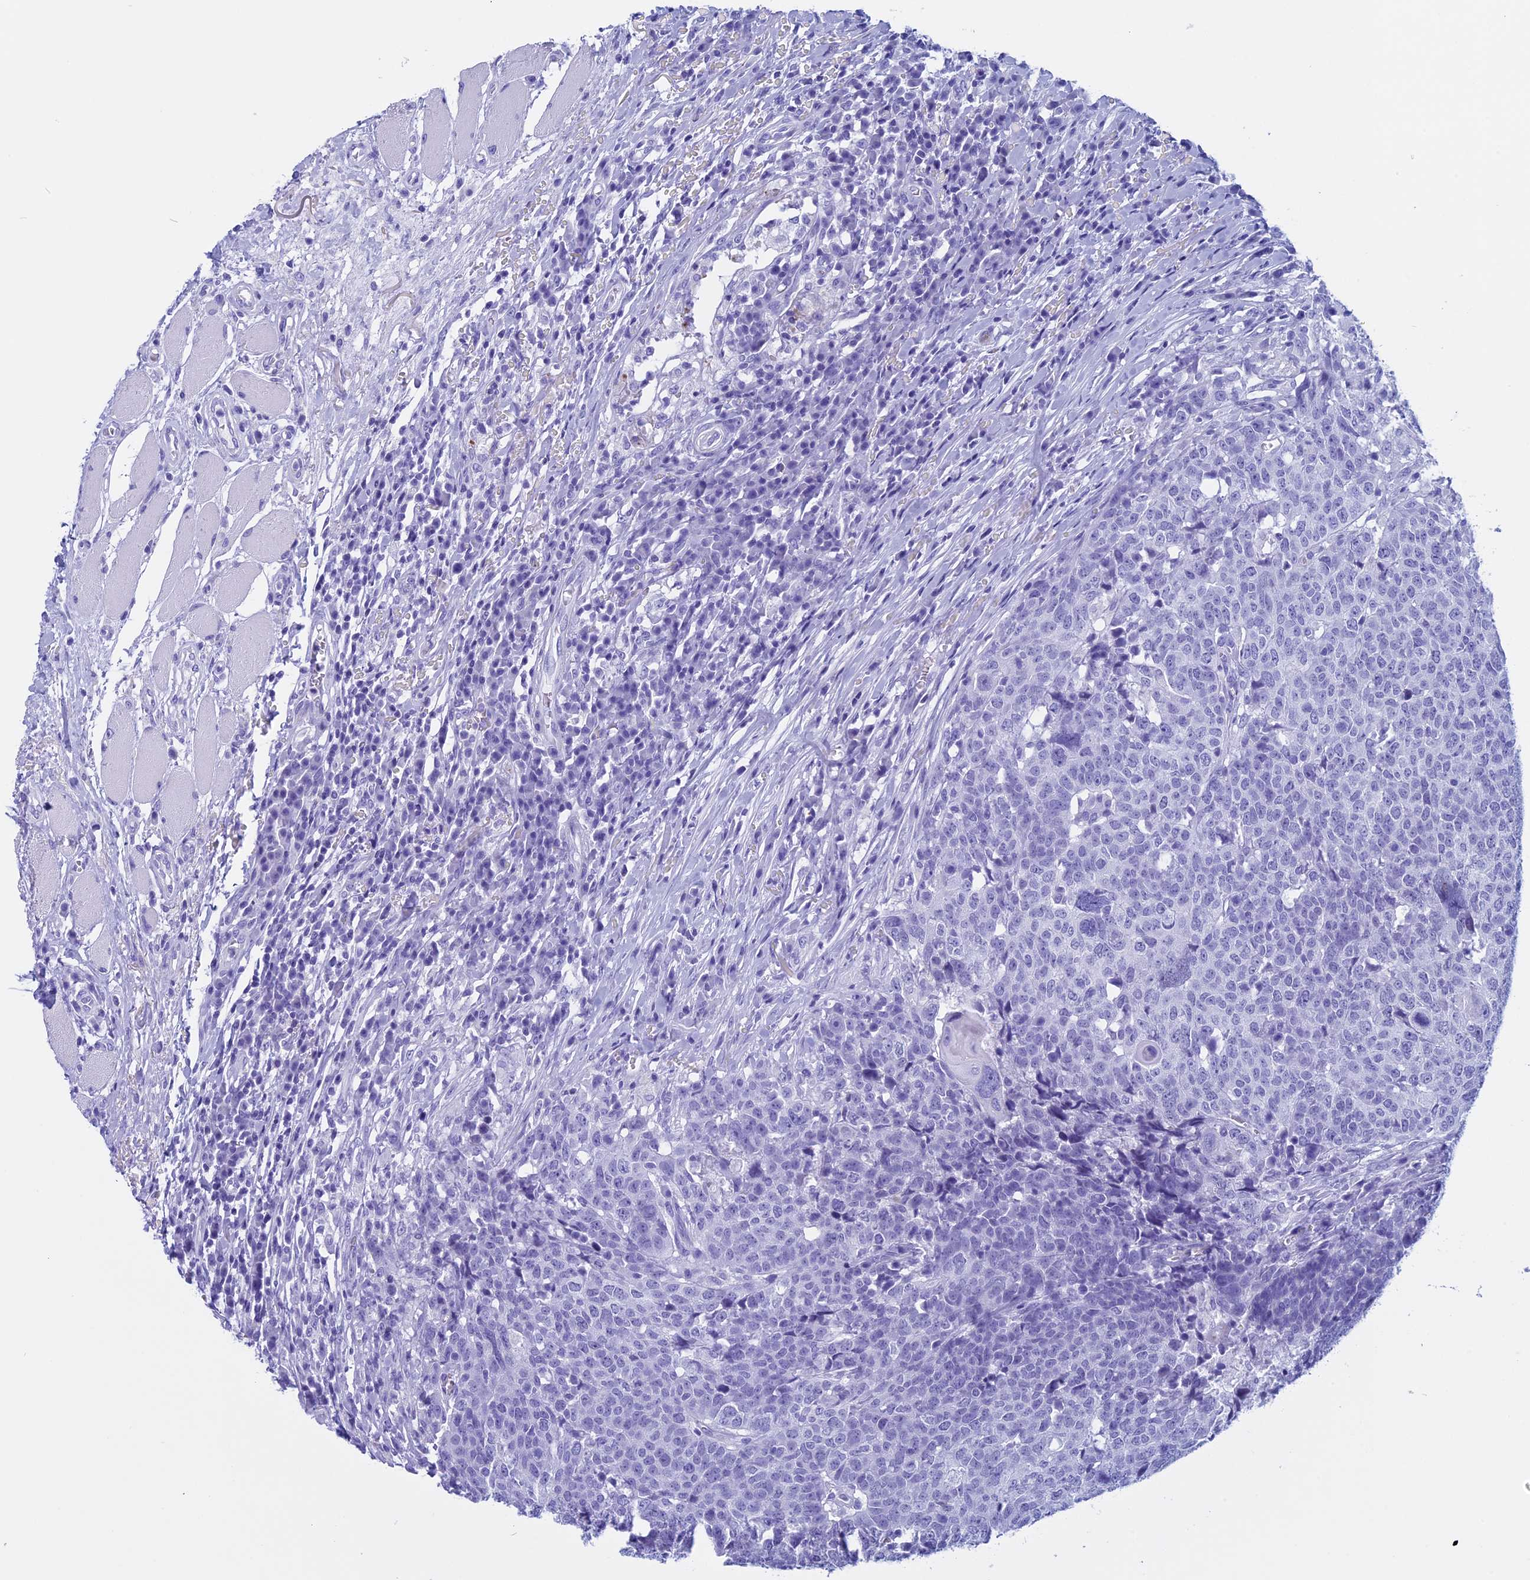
{"staining": {"intensity": "negative", "quantity": "none", "location": "none"}, "tissue": "head and neck cancer", "cell_type": "Tumor cells", "image_type": "cancer", "snomed": [{"axis": "morphology", "description": "Squamous cell carcinoma, NOS"}, {"axis": "topography", "description": "Head-Neck"}], "caption": "This is a image of immunohistochemistry (IHC) staining of squamous cell carcinoma (head and neck), which shows no positivity in tumor cells.", "gene": "FAM169A", "patient": {"sex": "male", "age": 66}}